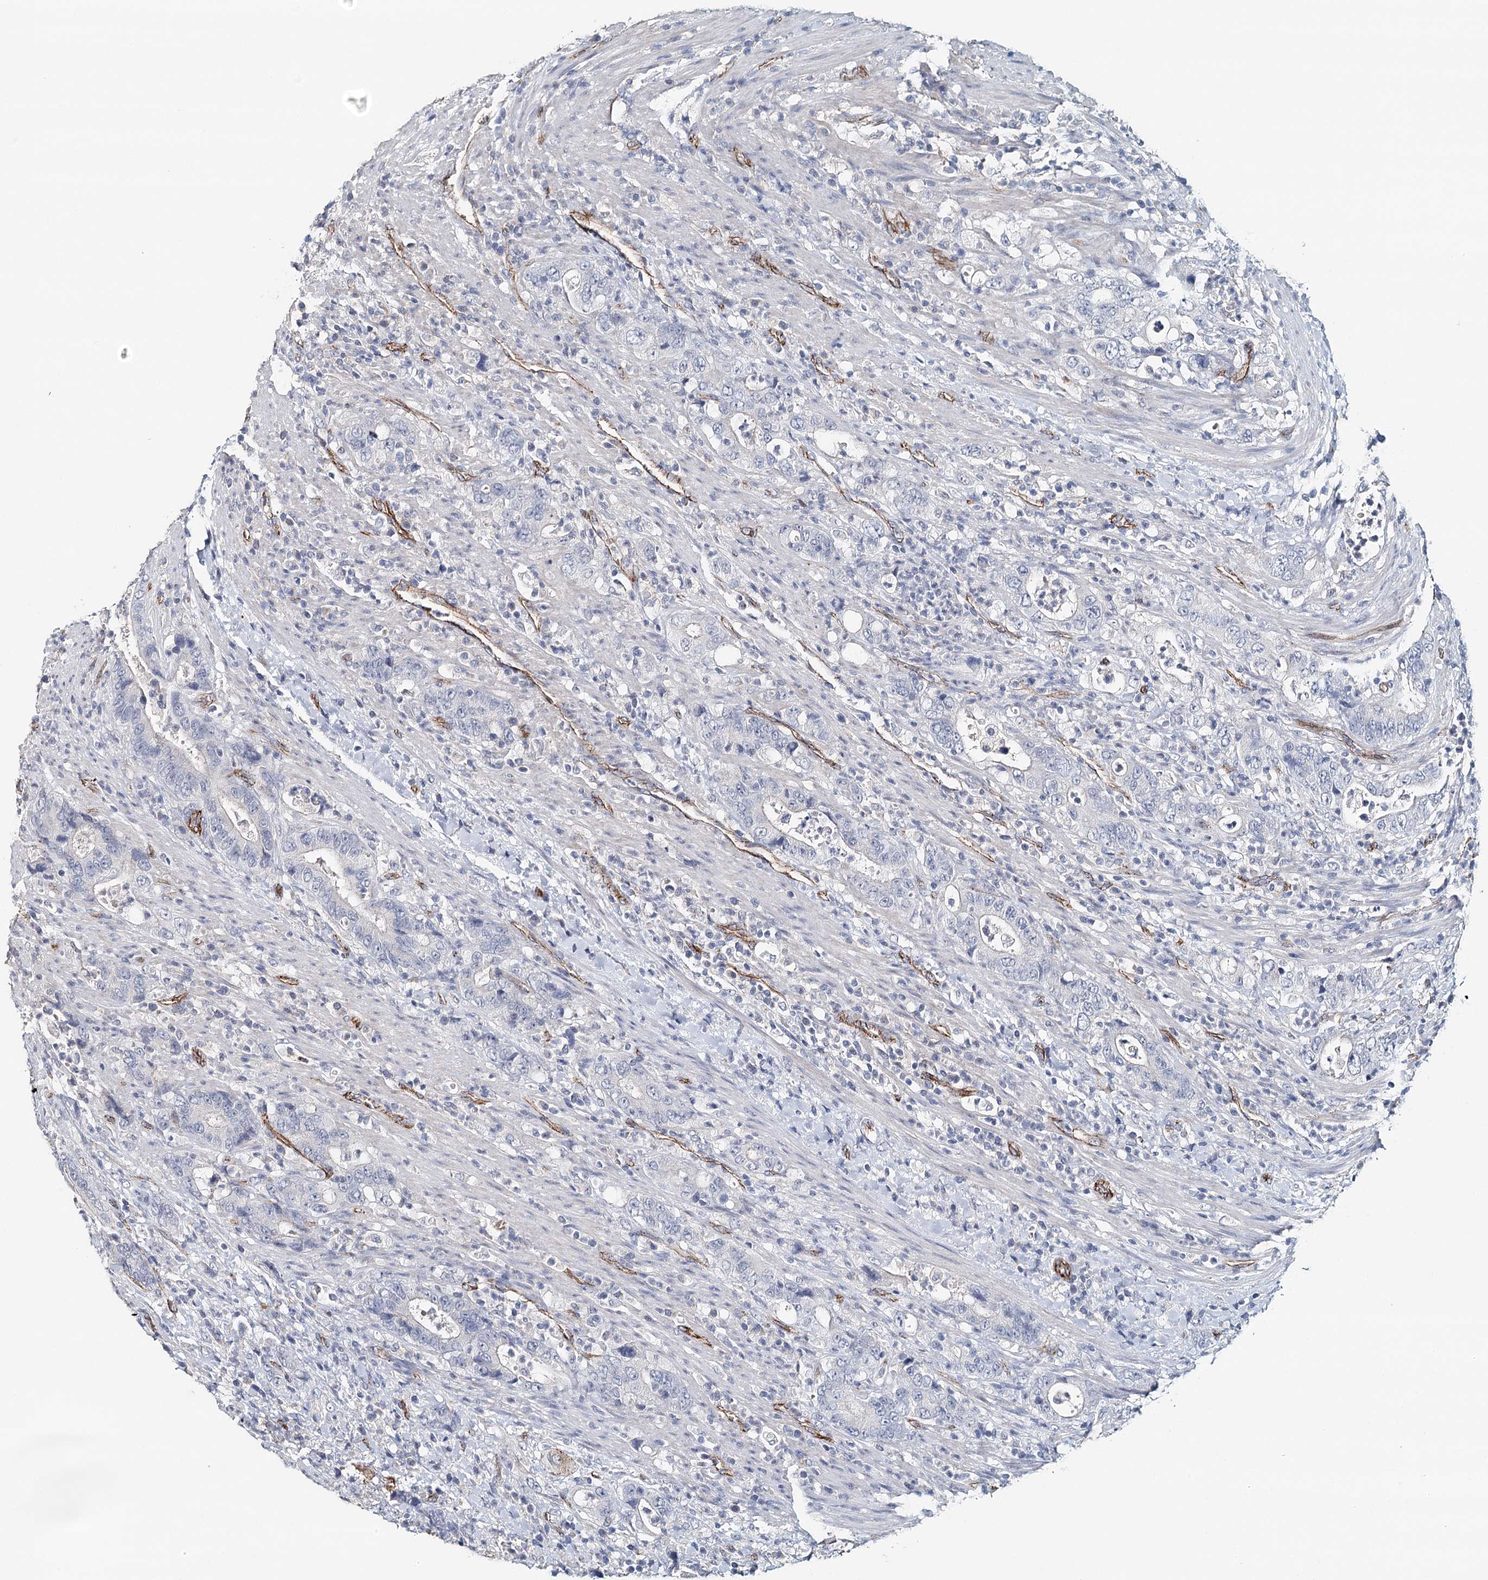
{"staining": {"intensity": "negative", "quantity": "none", "location": "none"}, "tissue": "colorectal cancer", "cell_type": "Tumor cells", "image_type": "cancer", "snomed": [{"axis": "morphology", "description": "Adenocarcinoma, NOS"}, {"axis": "topography", "description": "Colon"}], "caption": "Immunohistochemical staining of human adenocarcinoma (colorectal) shows no significant expression in tumor cells. The staining was performed using DAB to visualize the protein expression in brown, while the nuclei were stained in blue with hematoxylin (Magnification: 20x).", "gene": "SYNPO", "patient": {"sex": "female", "age": 75}}